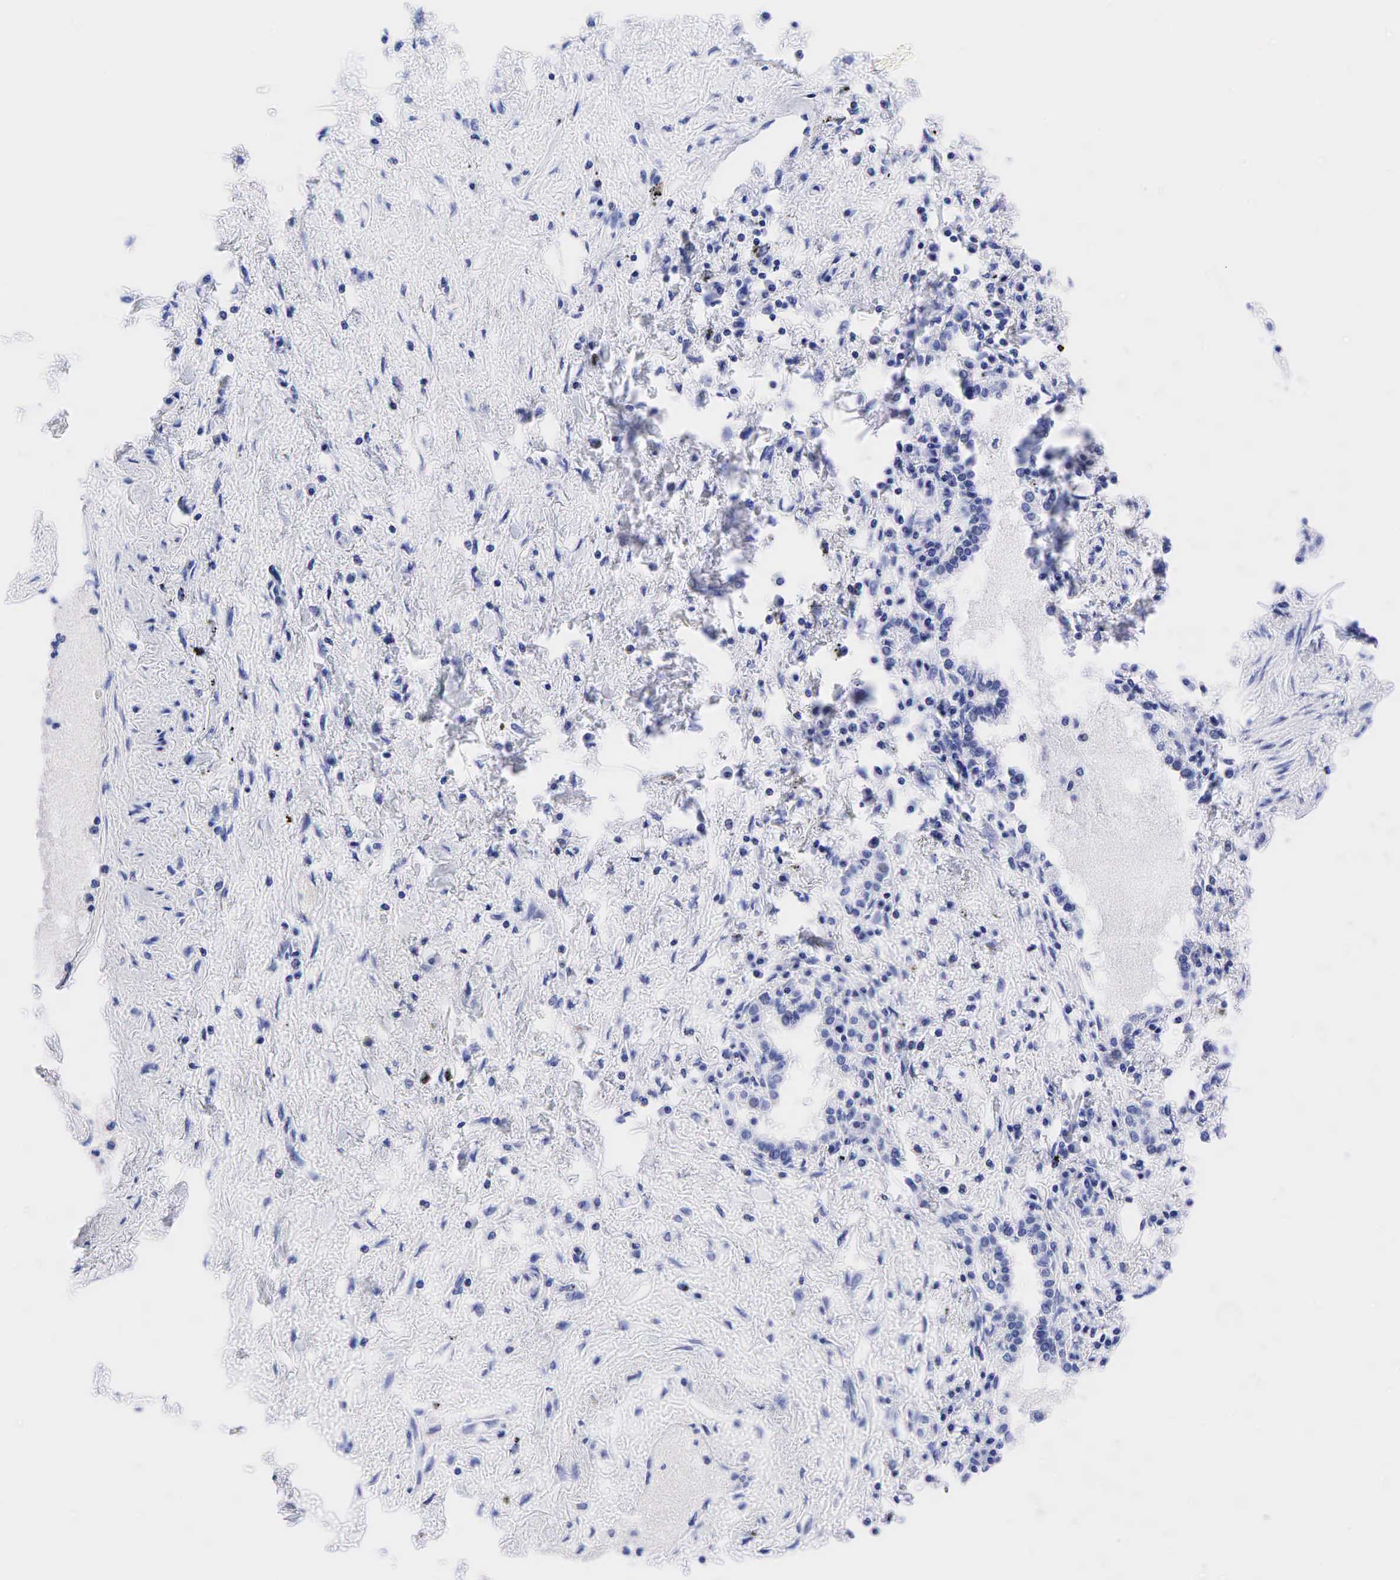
{"staining": {"intensity": "negative", "quantity": "none", "location": "none"}, "tissue": "lung cancer", "cell_type": "Tumor cells", "image_type": "cancer", "snomed": [{"axis": "morphology", "description": "Adenocarcinoma, NOS"}, {"axis": "topography", "description": "Lung"}], "caption": "This histopathology image is of adenocarcinoma (lung) stained with immunohistochemistry to label a protein in brown with the nuclei are counter-stained blue. There is no positivity in tumor cells.", "gene": "CHGA", "patient": {"sex": "male", "age": 60}}